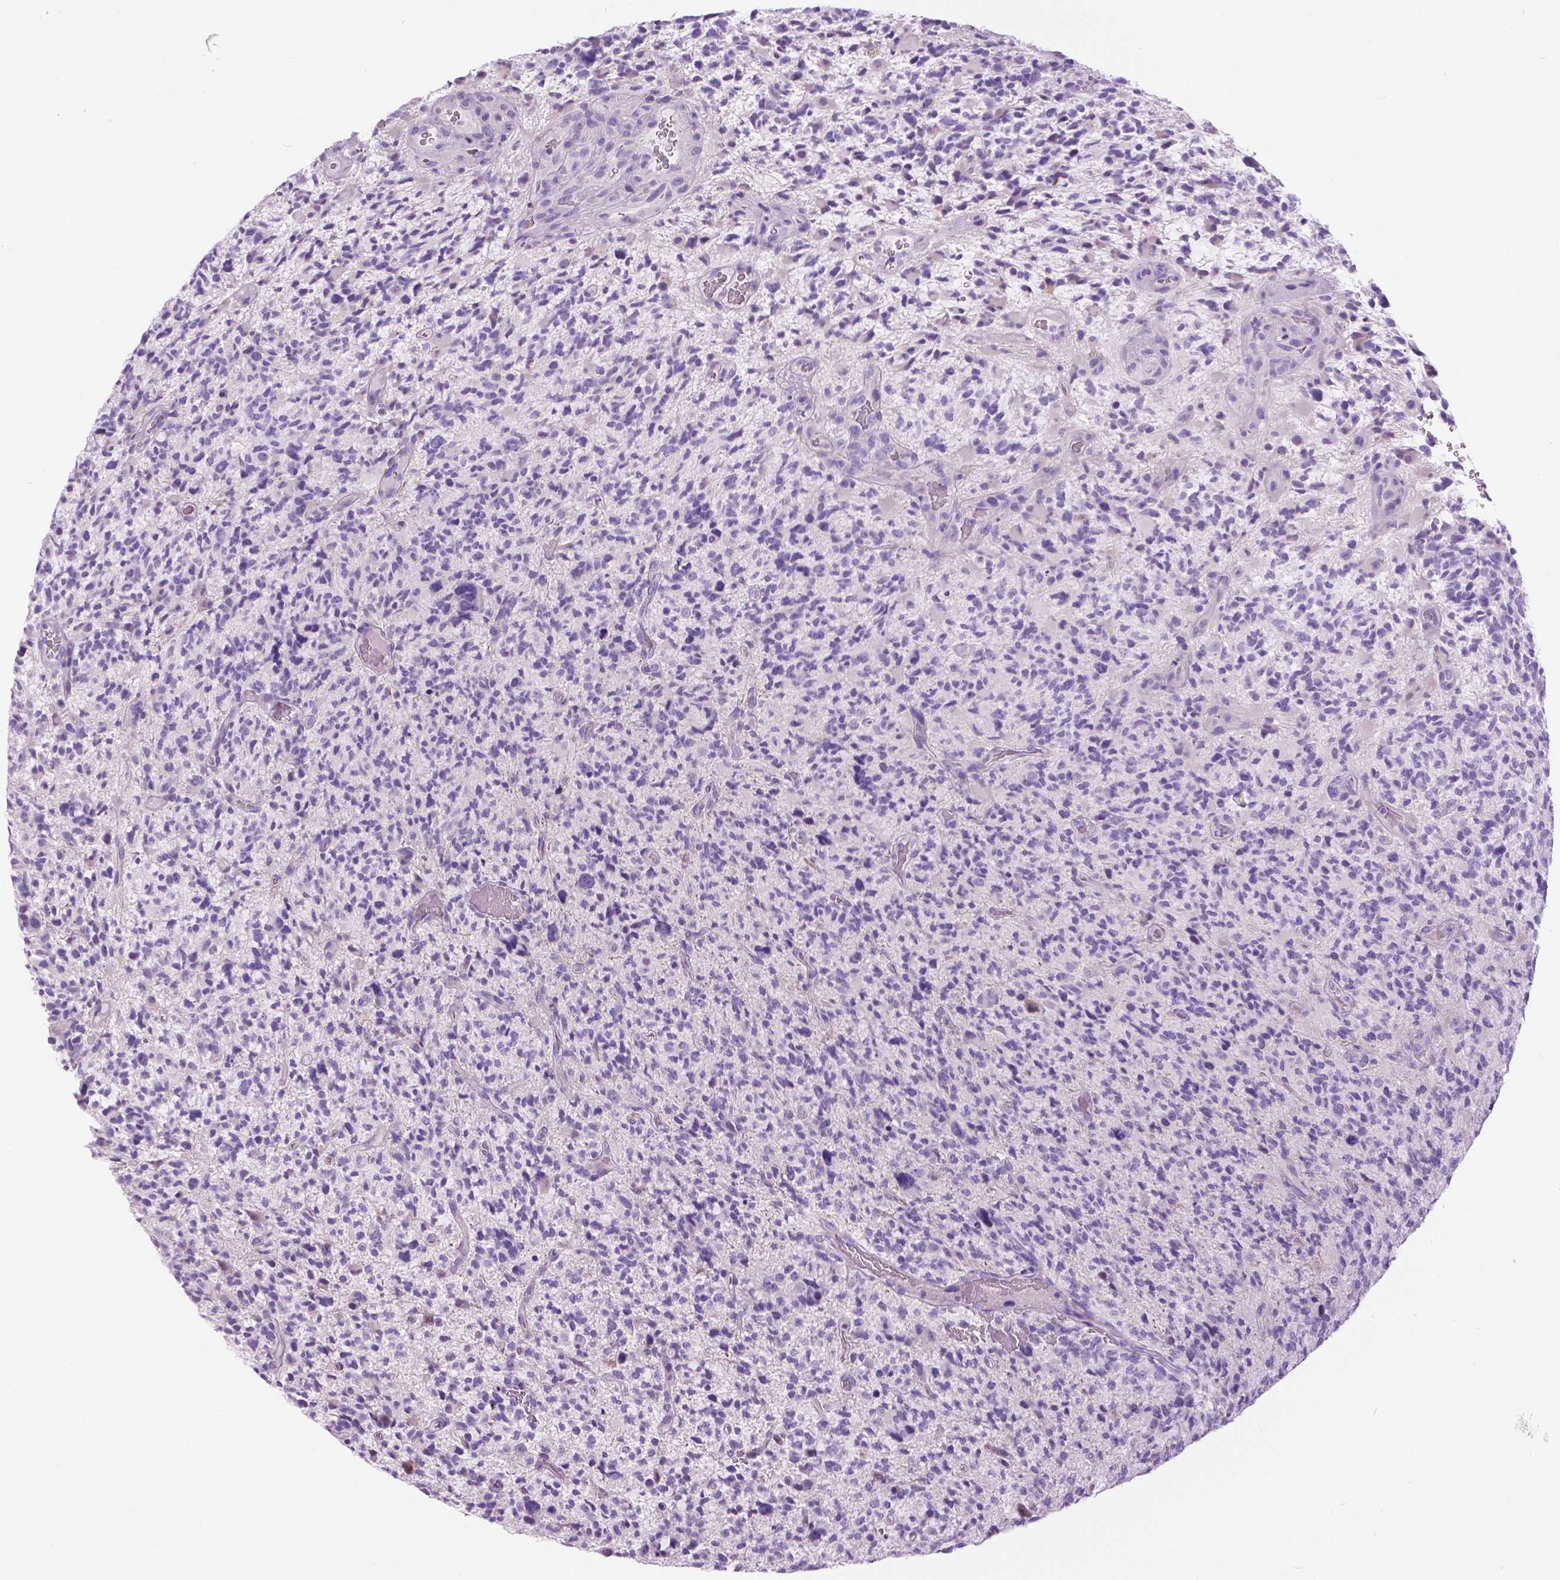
{"staining": {"intensity": "negative", "quantity": "none", "location": "none"}, "tissue": "glioma", "cell_type": "Tumor cells", "image_type": "cancer", "snomed": [{"axis": "morphology", "description": "Glioma, malignant, High grade"}, {"axis": "topography", "description": "Brain"}], "caption": "Immunohistochemistry histopathology image of neoplastic tissue: glioma stained with DAB (3,3'-diaminobenzidine) shows no significant protein positivity in tumor cells.", "gene": "TP53TG5", "patient": {"sex": "female", "age": 71}}